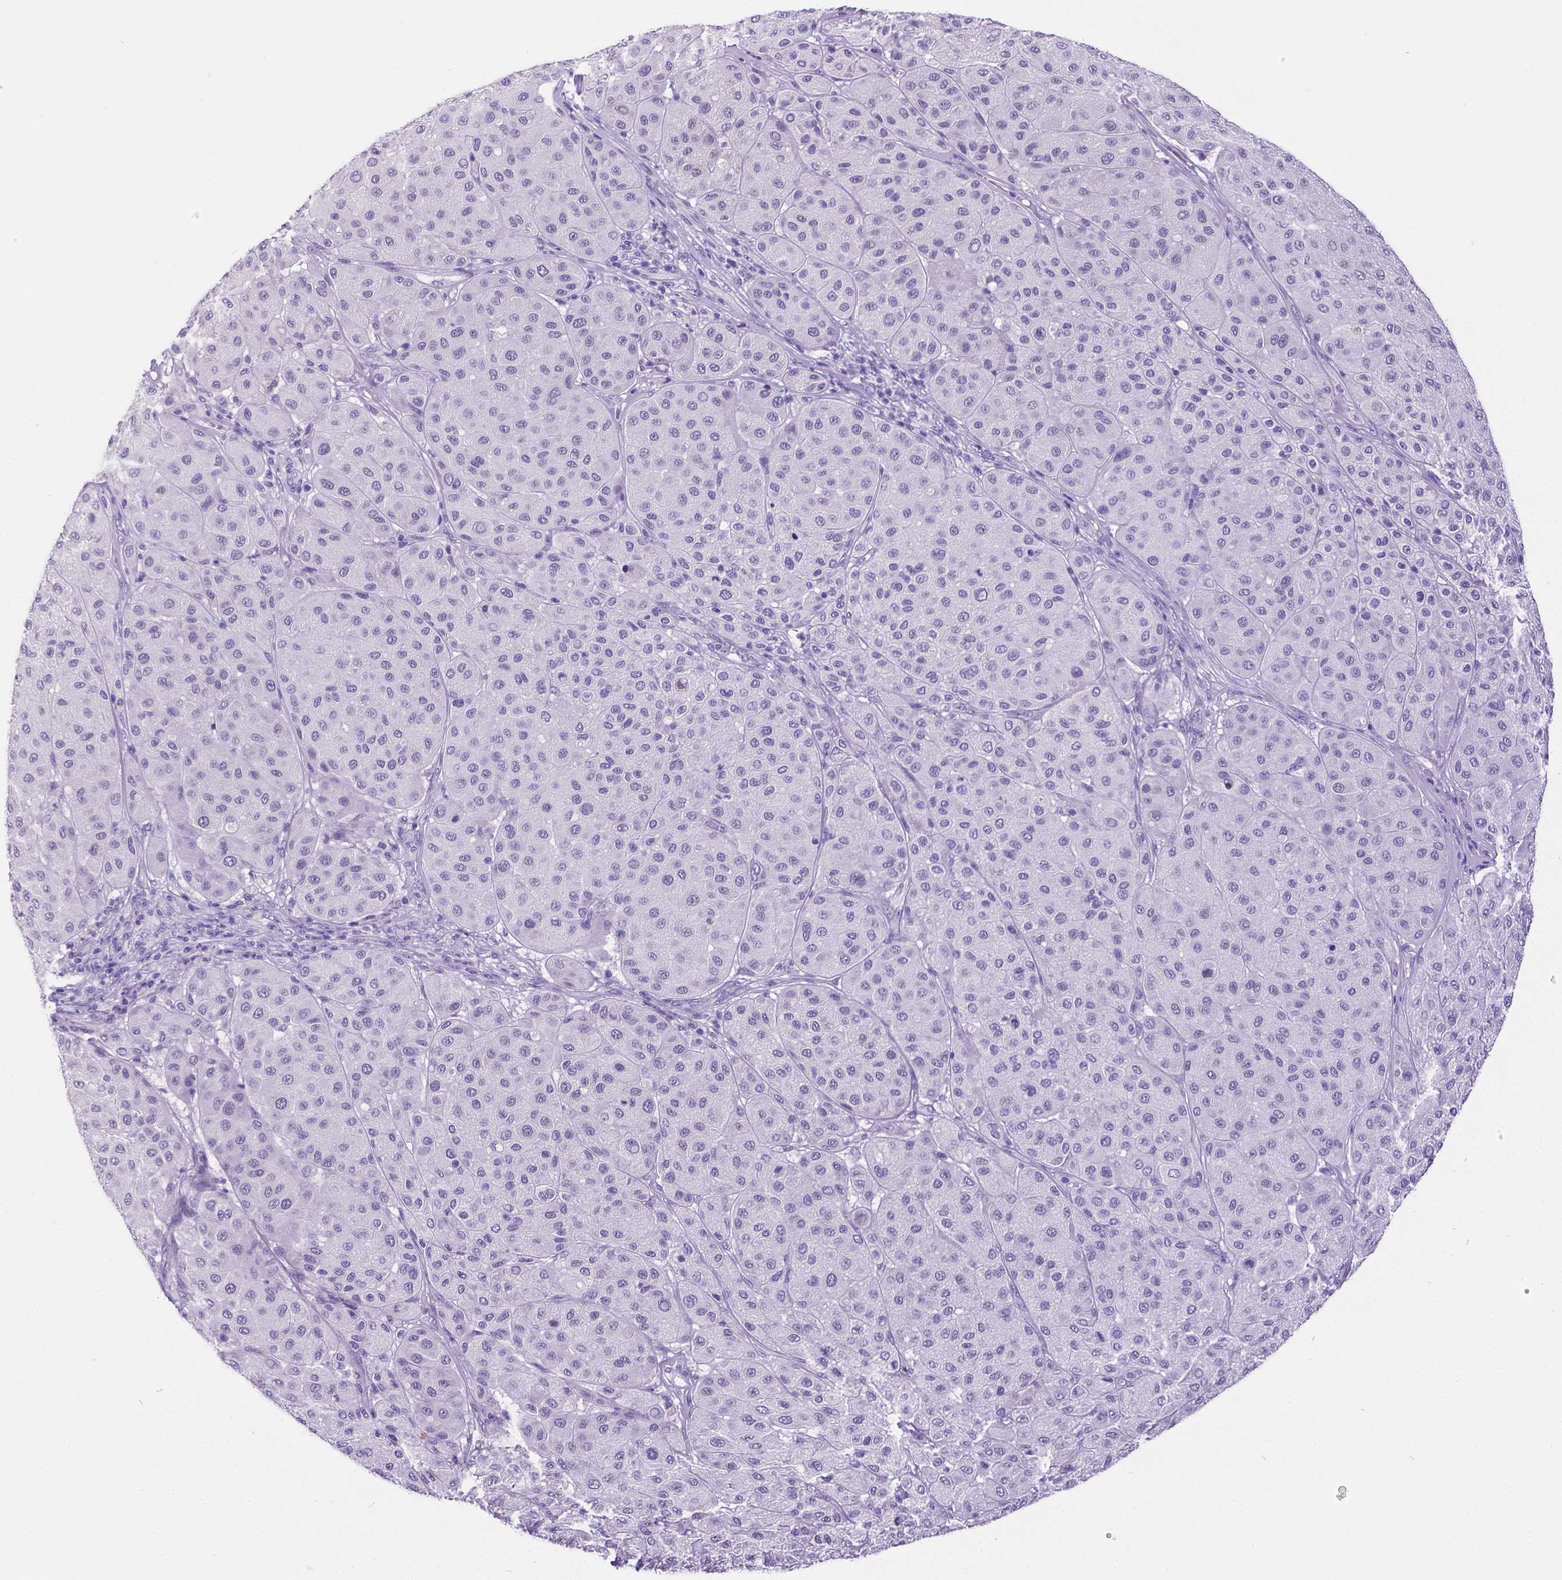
{"staining": {"intensity": "negative", "quantity": "none", "location": "none"}, "tissue": "melanoma", "cell_type": "Tumor cells", "image_type": "cancer", "snomed": [{"axis": "morphology", "description": "Malignant melanoma, Metastatic site"}, {"axis": "topography", "description": "Smooth muscle"}], "caption": "IHC histopathology image of malignant melanoma (metastatic site) stained for a protein (brown), which shows no positivity in tumor cells.", "gene": "SATB2", "patient": {"sex": "male", "age": 41}}